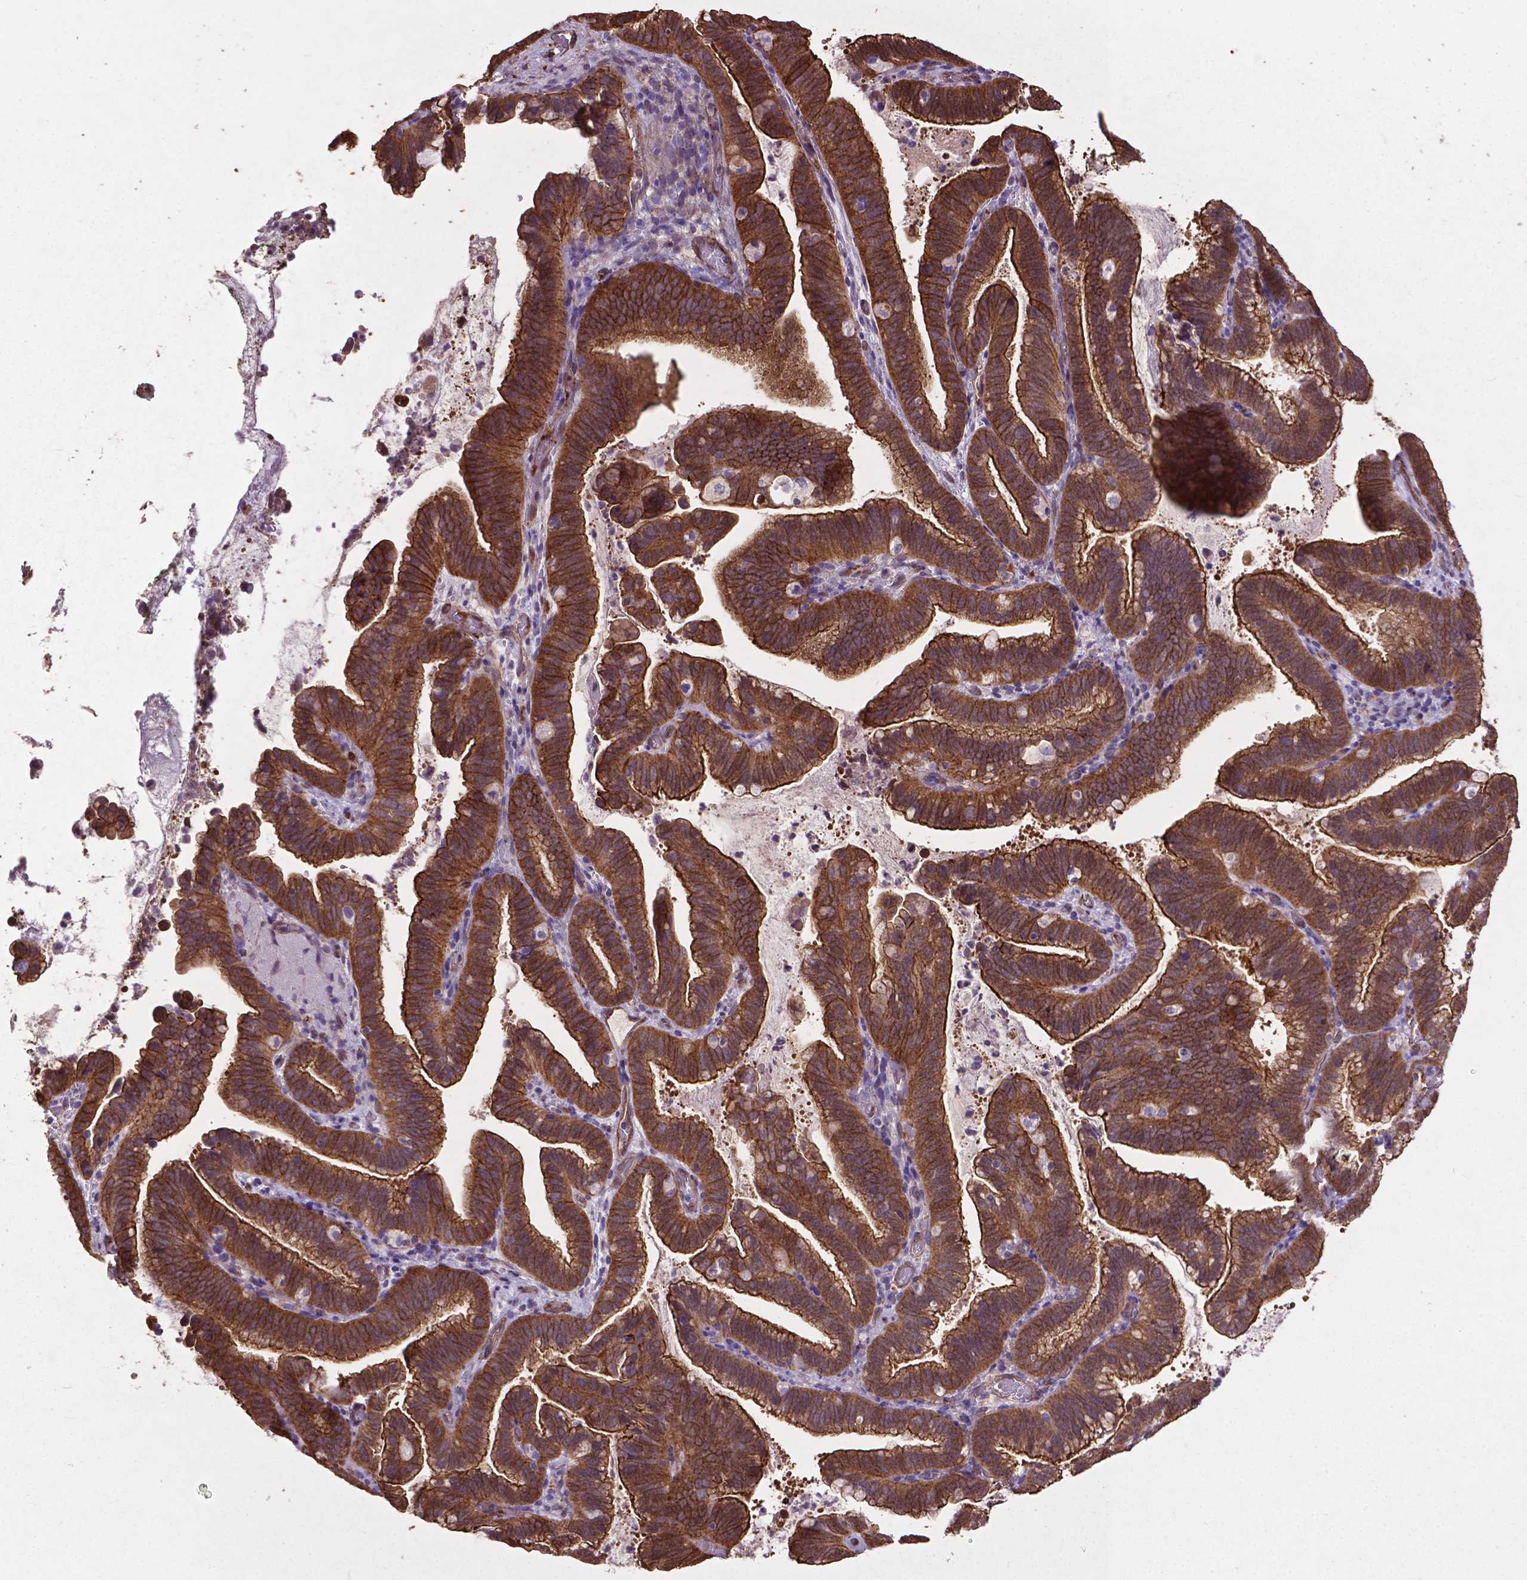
{"staining": {"intensity": "moderate", "quantity": ">75%", "location": "cytoplasmic/membranous,nuclear"}, "tissue": "cervical cancer", "cell_type": "Tumor cells", "image_type": "cancer", "snomed": [{"axis": "morphology", "description": "Adenocarcinoma, NOS"}, {"axis": "topography", "description": "Cervix"}], "caption": "Human cervical cancer (adenocarcinoma) stained for a protein (brown) demonstrates moderate cytoplasmic/membranous and nuclear positive expression in approximately >75% of tumor cells.", "gene": "PDLIM1", "patient": {"sex": "female", "age": 61}}